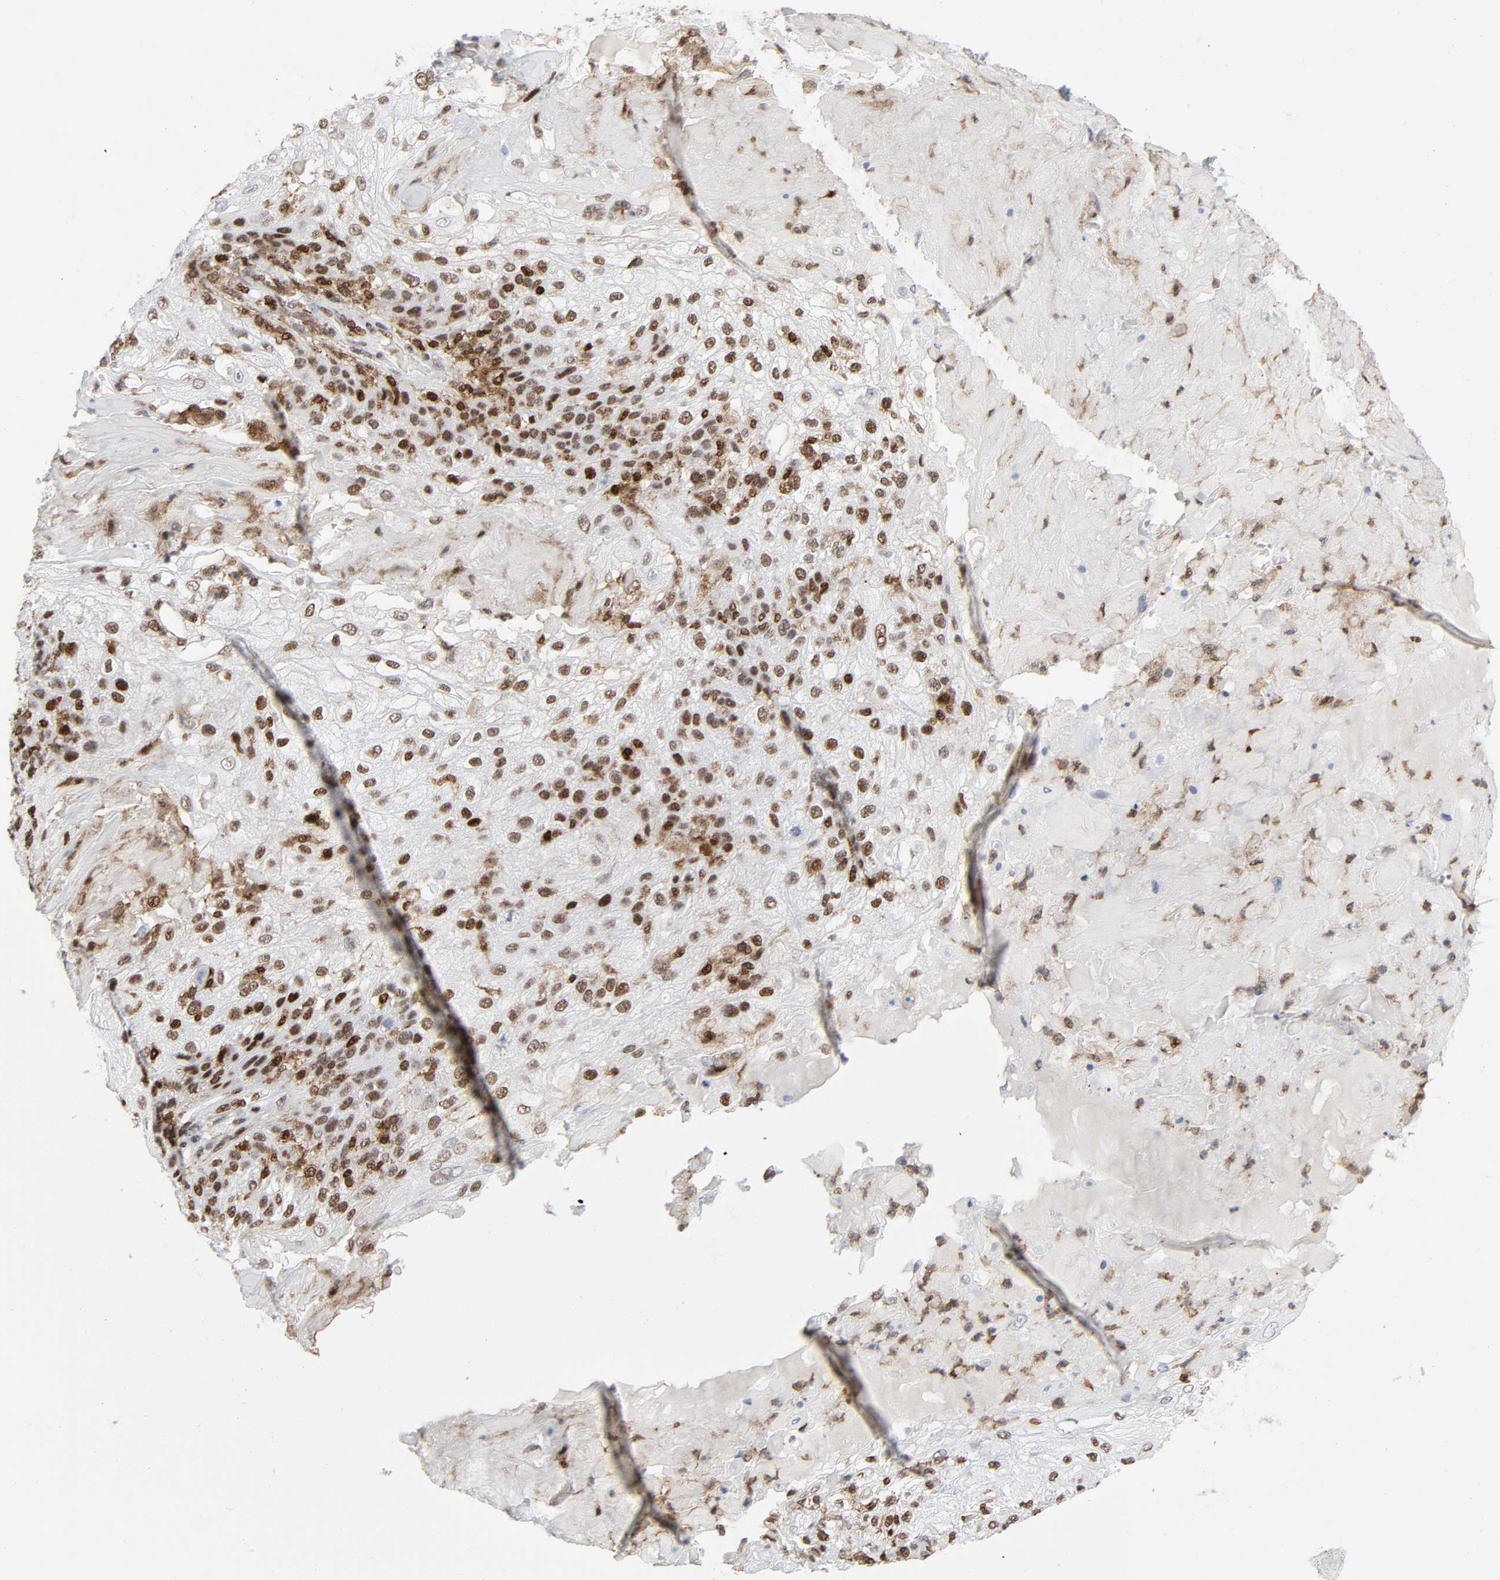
{"staining": {"intensity": "strong", "quantity": "25%-75%", "location": "nuclear"}, "tissue": "skin cancer", "cell_type": "Tumor cells", "image_type": "cancer", "snomed": [{"axis": "morphology", "description": "Normal tissue, NOS"}, {"axis": "morphology", "description": "Squamous cell carcinoma, NOS"}, {"axis": "topography", "description": "Skin"}], "caption": "Immunohistochemistry micrograph of human skin cancer stained for a protein (brown), which exhibits high levels of strong nuclear positivity in approximately 25%-75% of tumor cells.", "gene": "WAS", "patient": {"sex": "female", "age": 83}}